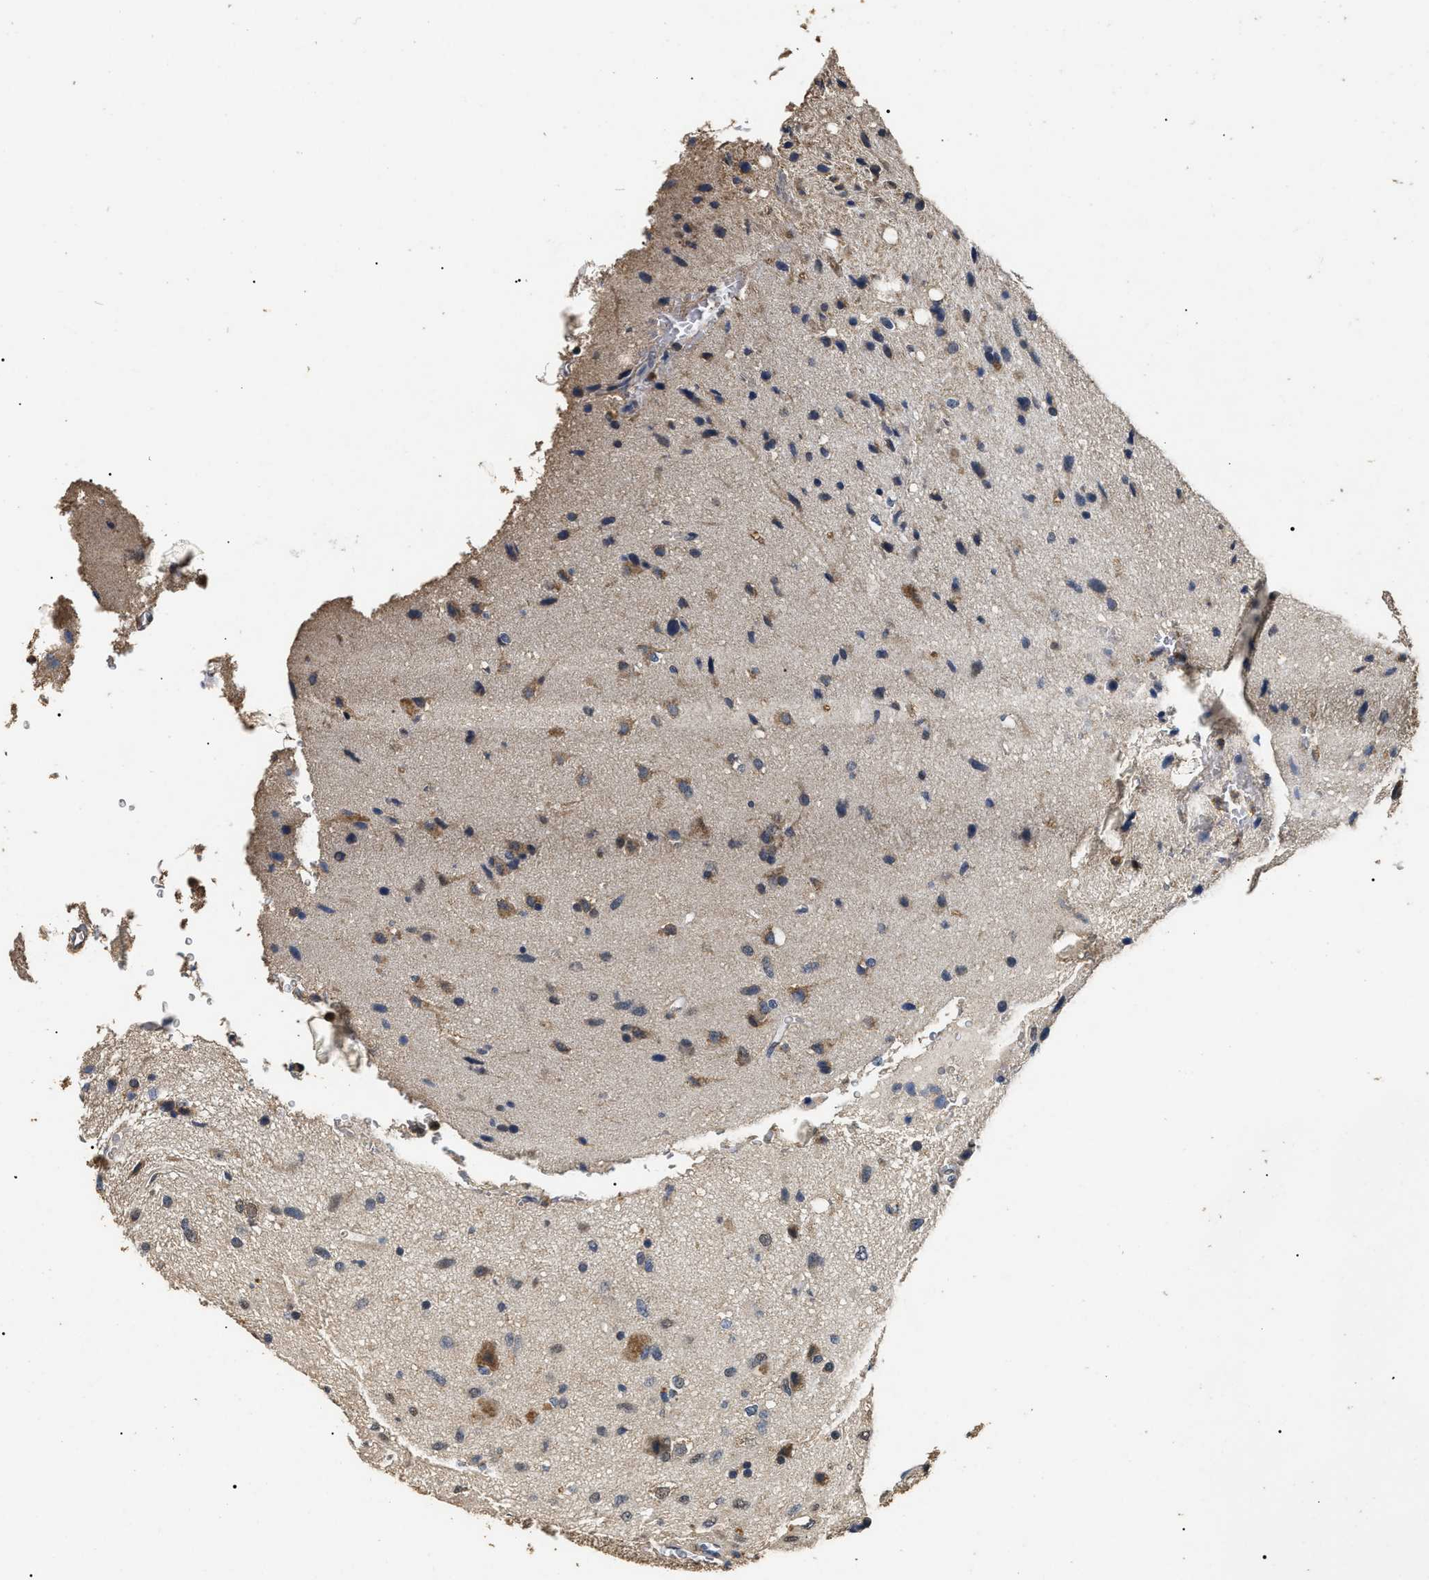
{"staining": {"intensity": "moderate", "quantity": ">75%", "location": "cytoplasmic/membranous"}, "tissue": "glioma", "cell_type": "Tumor cells", "image_type": "cancer", "snomed": [{"axis": "morphology", "description": "Glioma, malignant, Low grade"}, {"axis": "topography", "description": "Brain"}], "caption": "Protein expression analysis of malignant low-grade glioma reveals moderate cytoplasmic/membranous expression in about >75% of tumor cells.", "gene": "PSMD8", "patient": {"sex": "male", "age": 77}}